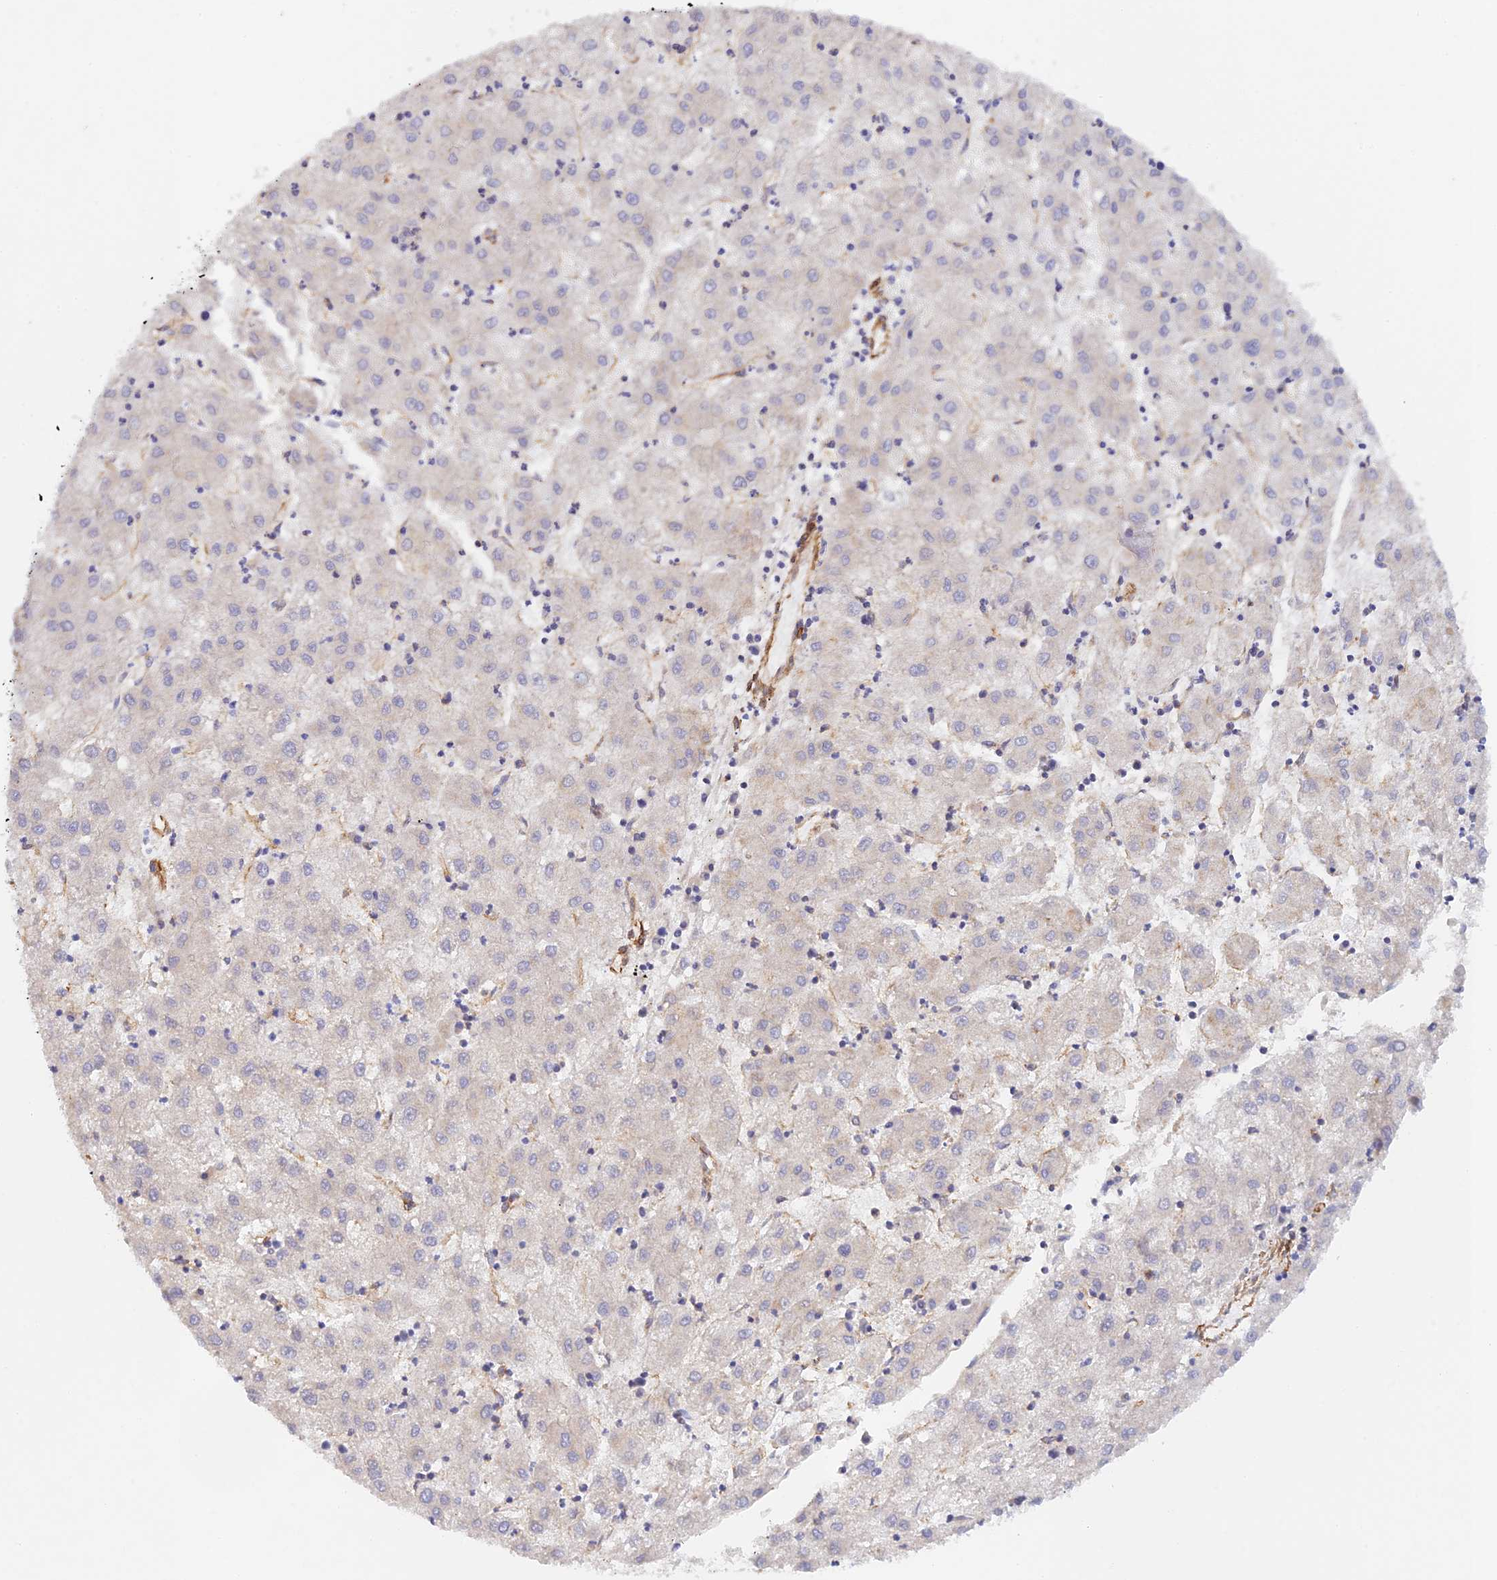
{"staining": {"intensity": "negative", "quantity": "none", "location": "none"}, "tissue": "liver cancer", "cell_type": "Tumor cells", "image_type": "cancer", "snomed": [{"axis": "morphology", "description": "Carcinoma, Hepatocellular, NOS"}, {"axis": "topography", "description": "Liver"}], "caption": "Photomicrograph shows no significant protein staining in tumor cells of liver cancer (hepatocellular carcinoma).", "gene": "MYO9A", "patient": {"sex": "male", "age": 72}}